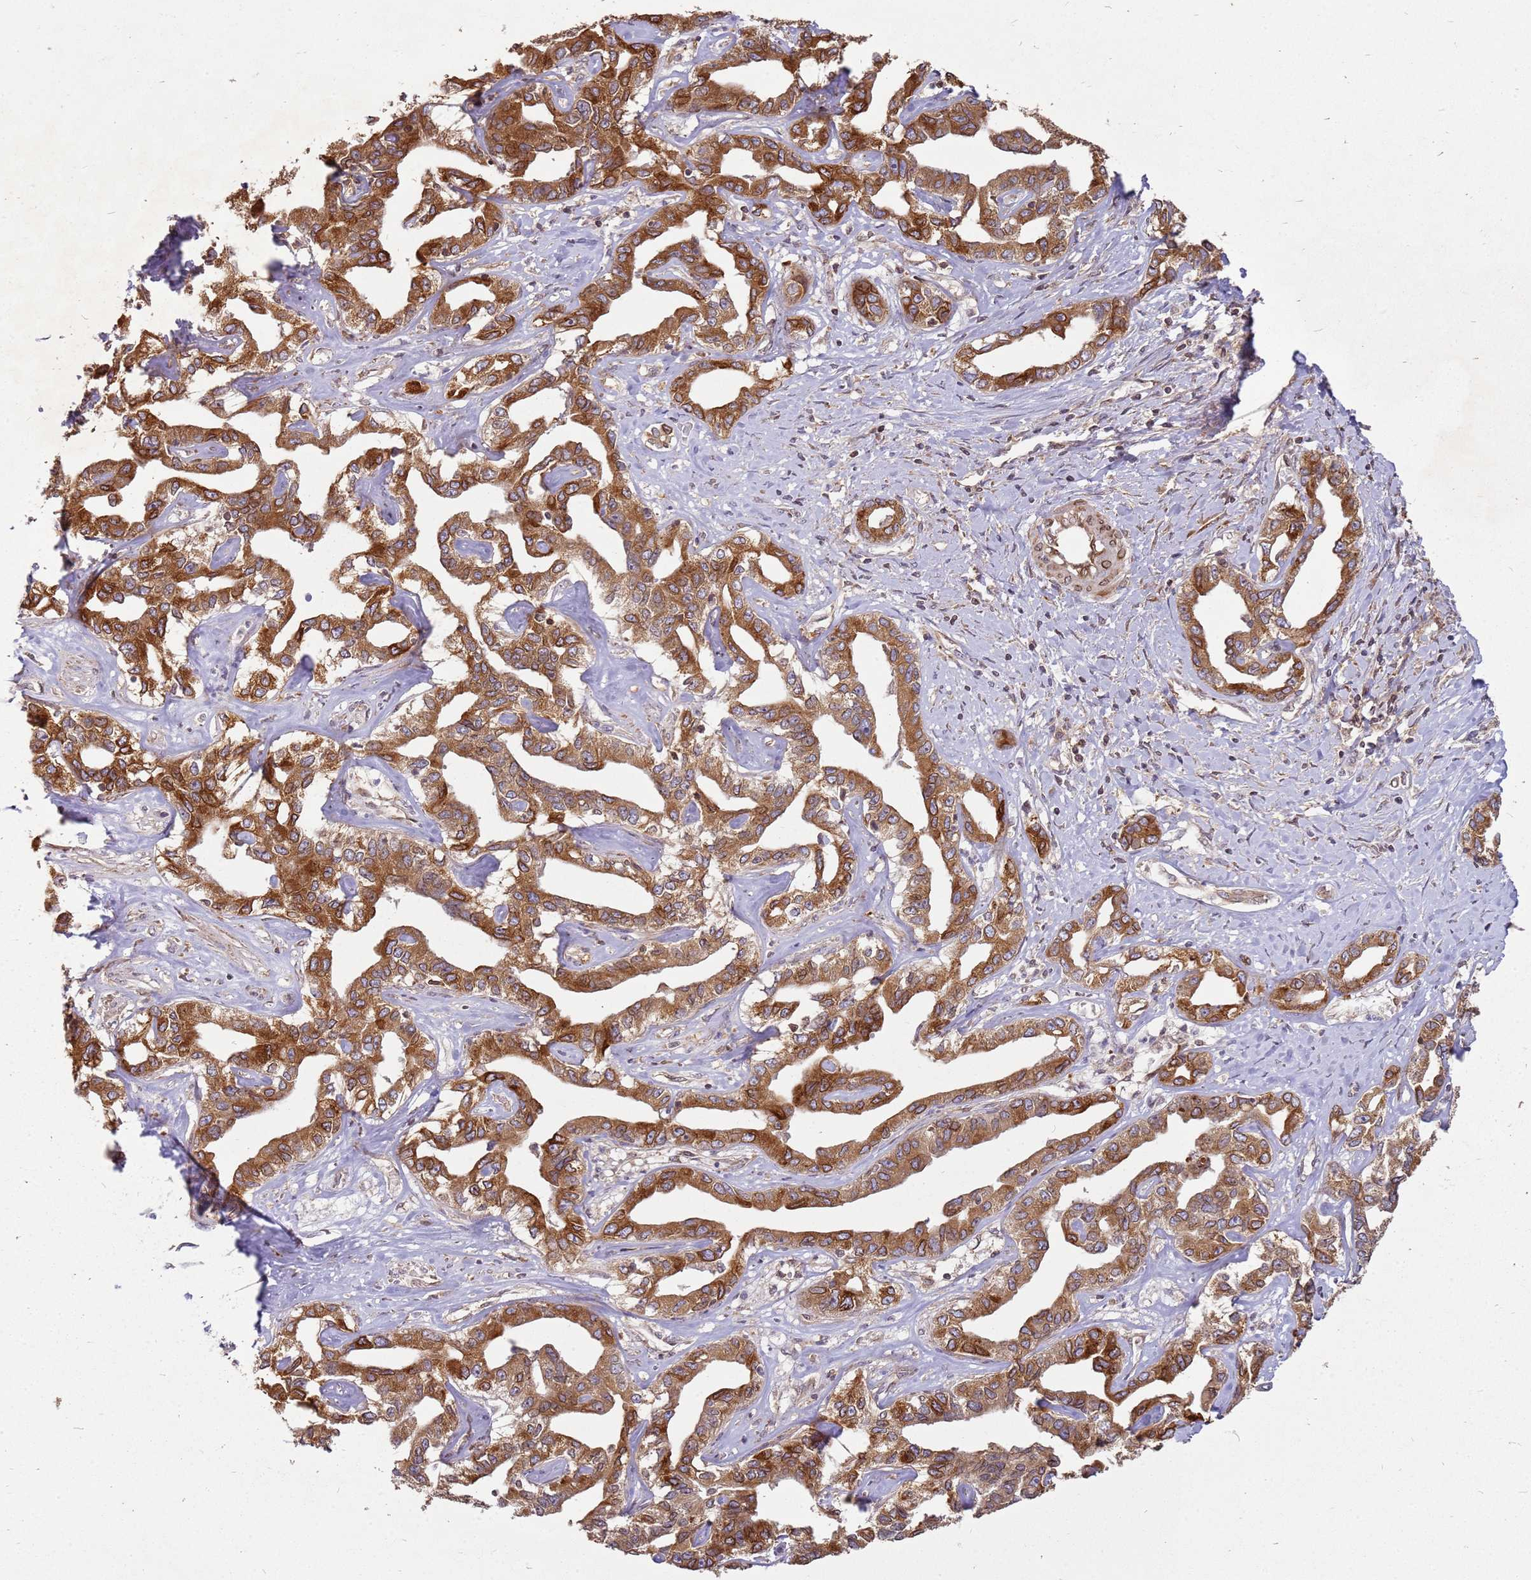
{"staining": {"intensity": "strong", "quantity": ">75%", "location": "cytoplasmic/membranous"}, "tissue": "liver cancer", "cell_type": "Tumor cells", "image_type": "cancer", "snomed": [{"axis": "morphology", "description": "Cholangiocarcinoma"}, {"axis": "topography", "description": "Liver"}], "caption": "Protein staining of liver cancer (cholangiocarcinoma) tissue displays strong cytoplasmic/membranous expression in approximately >75% of tumor cells. The protein is stained brown, and the nuclei are stained in blue (DAB (3,3'-diaminobenzidine) IHC with brightfield microscopy, high magnification).", "gene": "NUDT14", "patient": {"sex": "male", "age": 59}}